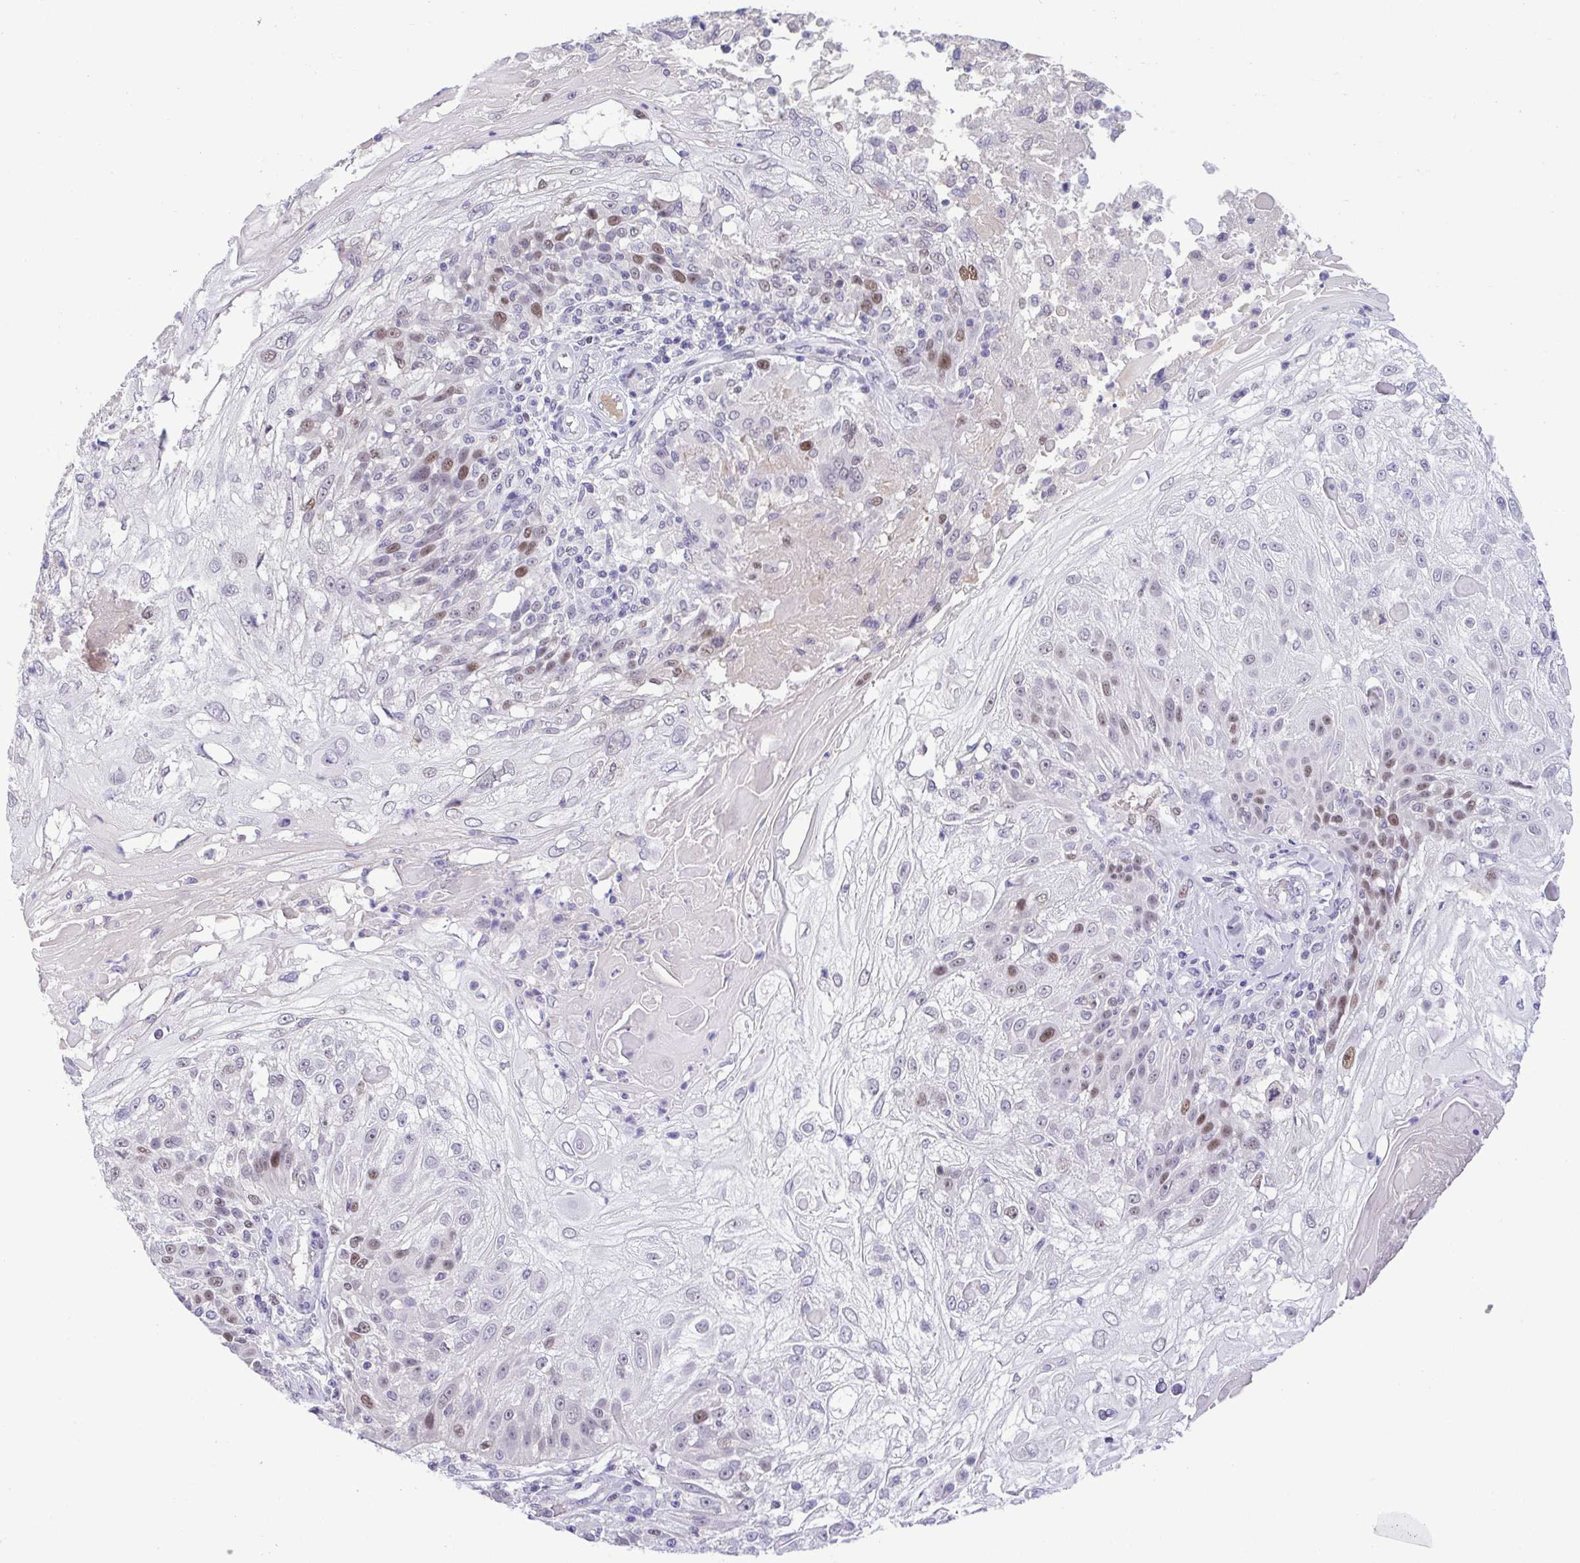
{"staining": {"intensity": "moderate", "quantity": "<25%", "location": "nuclear"}, "tissue": "skin cancer", "cell_type": "Tumor cells", "image_type": "cancer", "snomed": [{"axis": "morphology", "description": "Normal tissue, NOS"}, {"axis": "morphology", "description": "Squamous cell carcinoma, NOS"}, {"axis": "topography", "description": "Skin"}], "caption": "This is a photomicrograph of IHC staining of squamous cell carcinoma (skin), which shows moderate expression in the nuclear of tumor cells.", "gene": "TIPIN", "patient": {"sex": "female", "age": 83}}